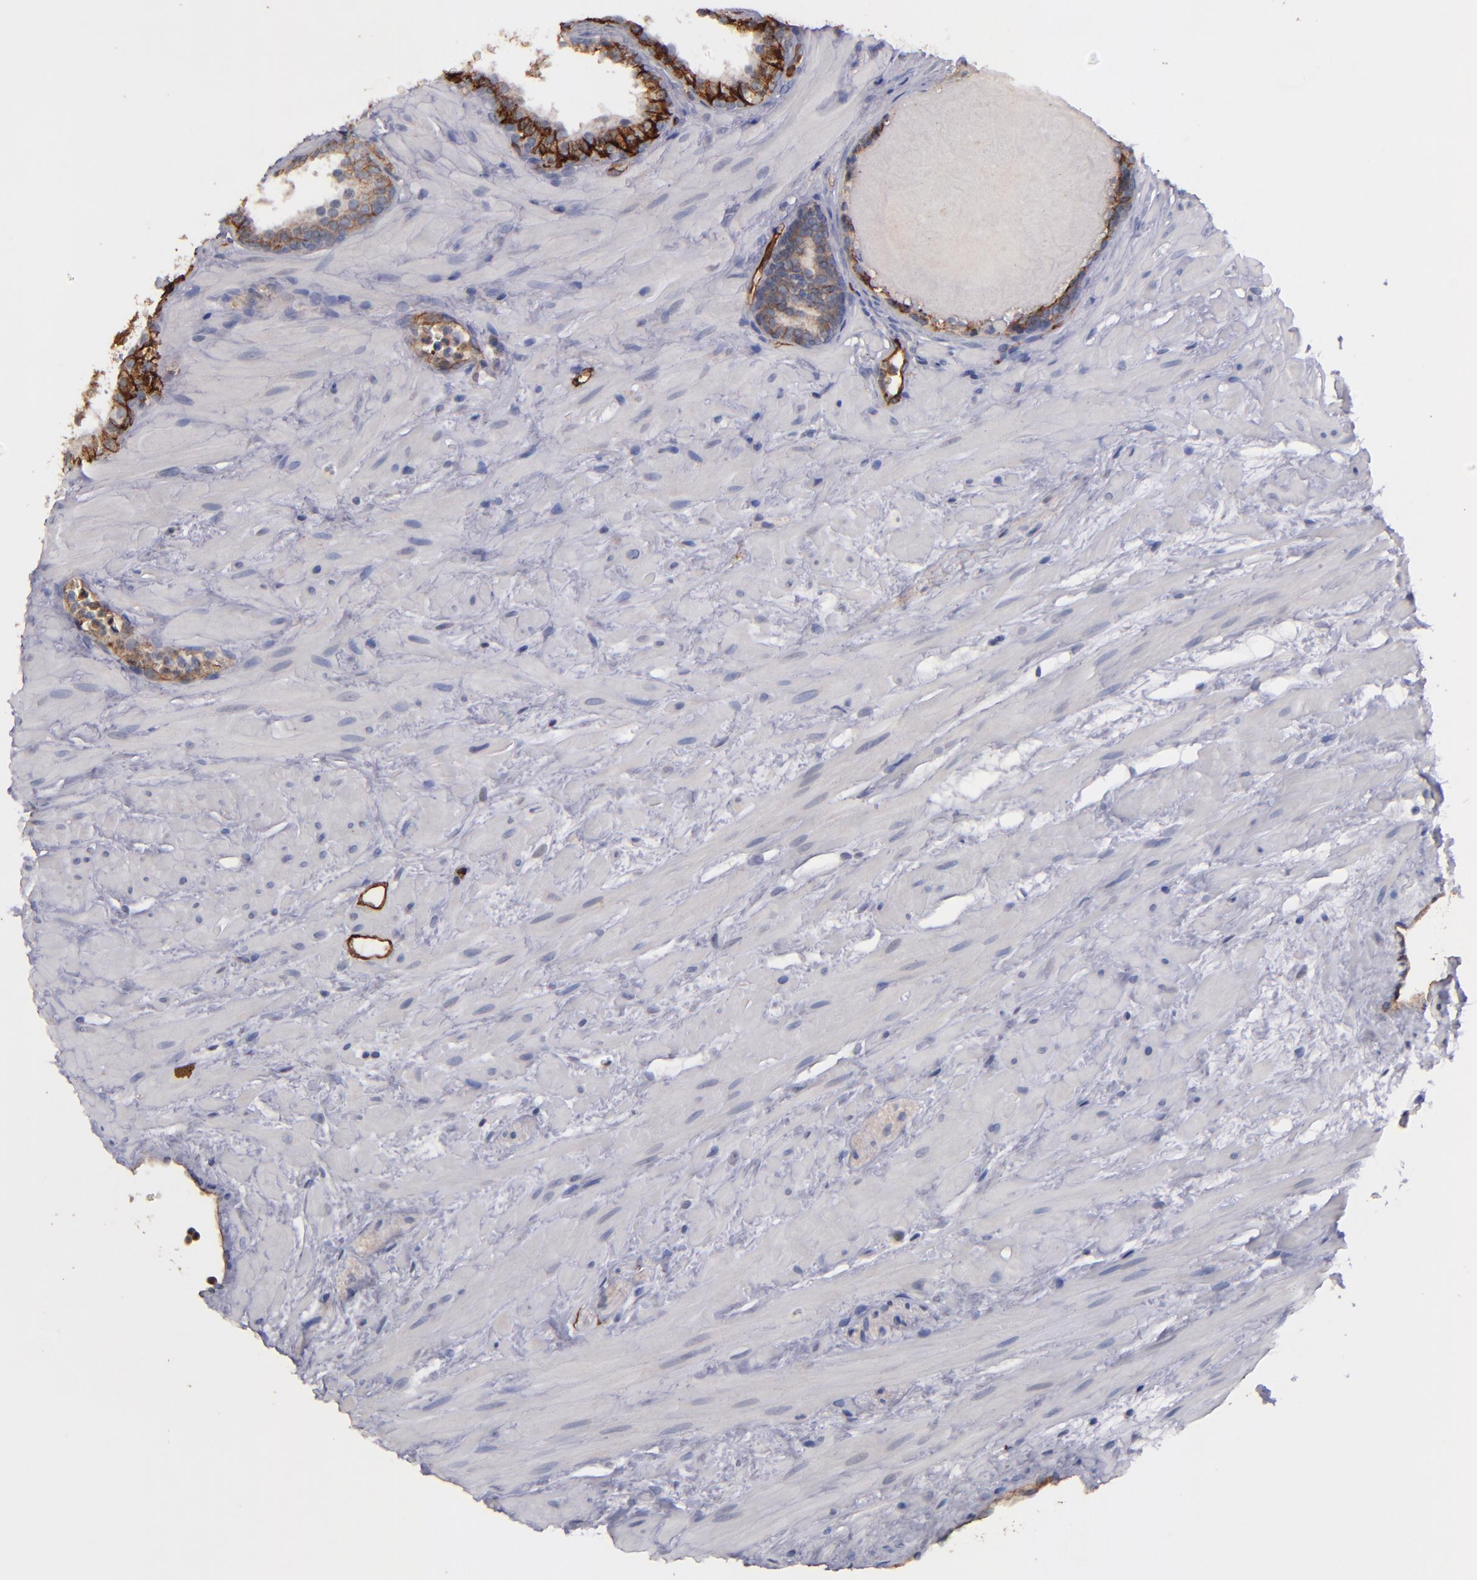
{"staining": {"intensity": "moderate", "quantity": ">75%", "location": "cytoplasmic/membranous"}, "tissue": "prostate cancer", "cell_type": "Tumor cells", "image_type": "cancer", "snomed": [{"axis": "morphology", "description": "Adenocarcinoma, Low grade"}, {"axis": "topography", "description": "Prostate"}], "caption": "A histopathology image showing moderate cytoplasmic/membranous expression in about >75% of tumor cells in prostate low-grade adenocarcinoma, as visualized by brown immunohistochemical staining.", "gene": "CLDN5", "patient": {"sex": "male", "age": 57}}